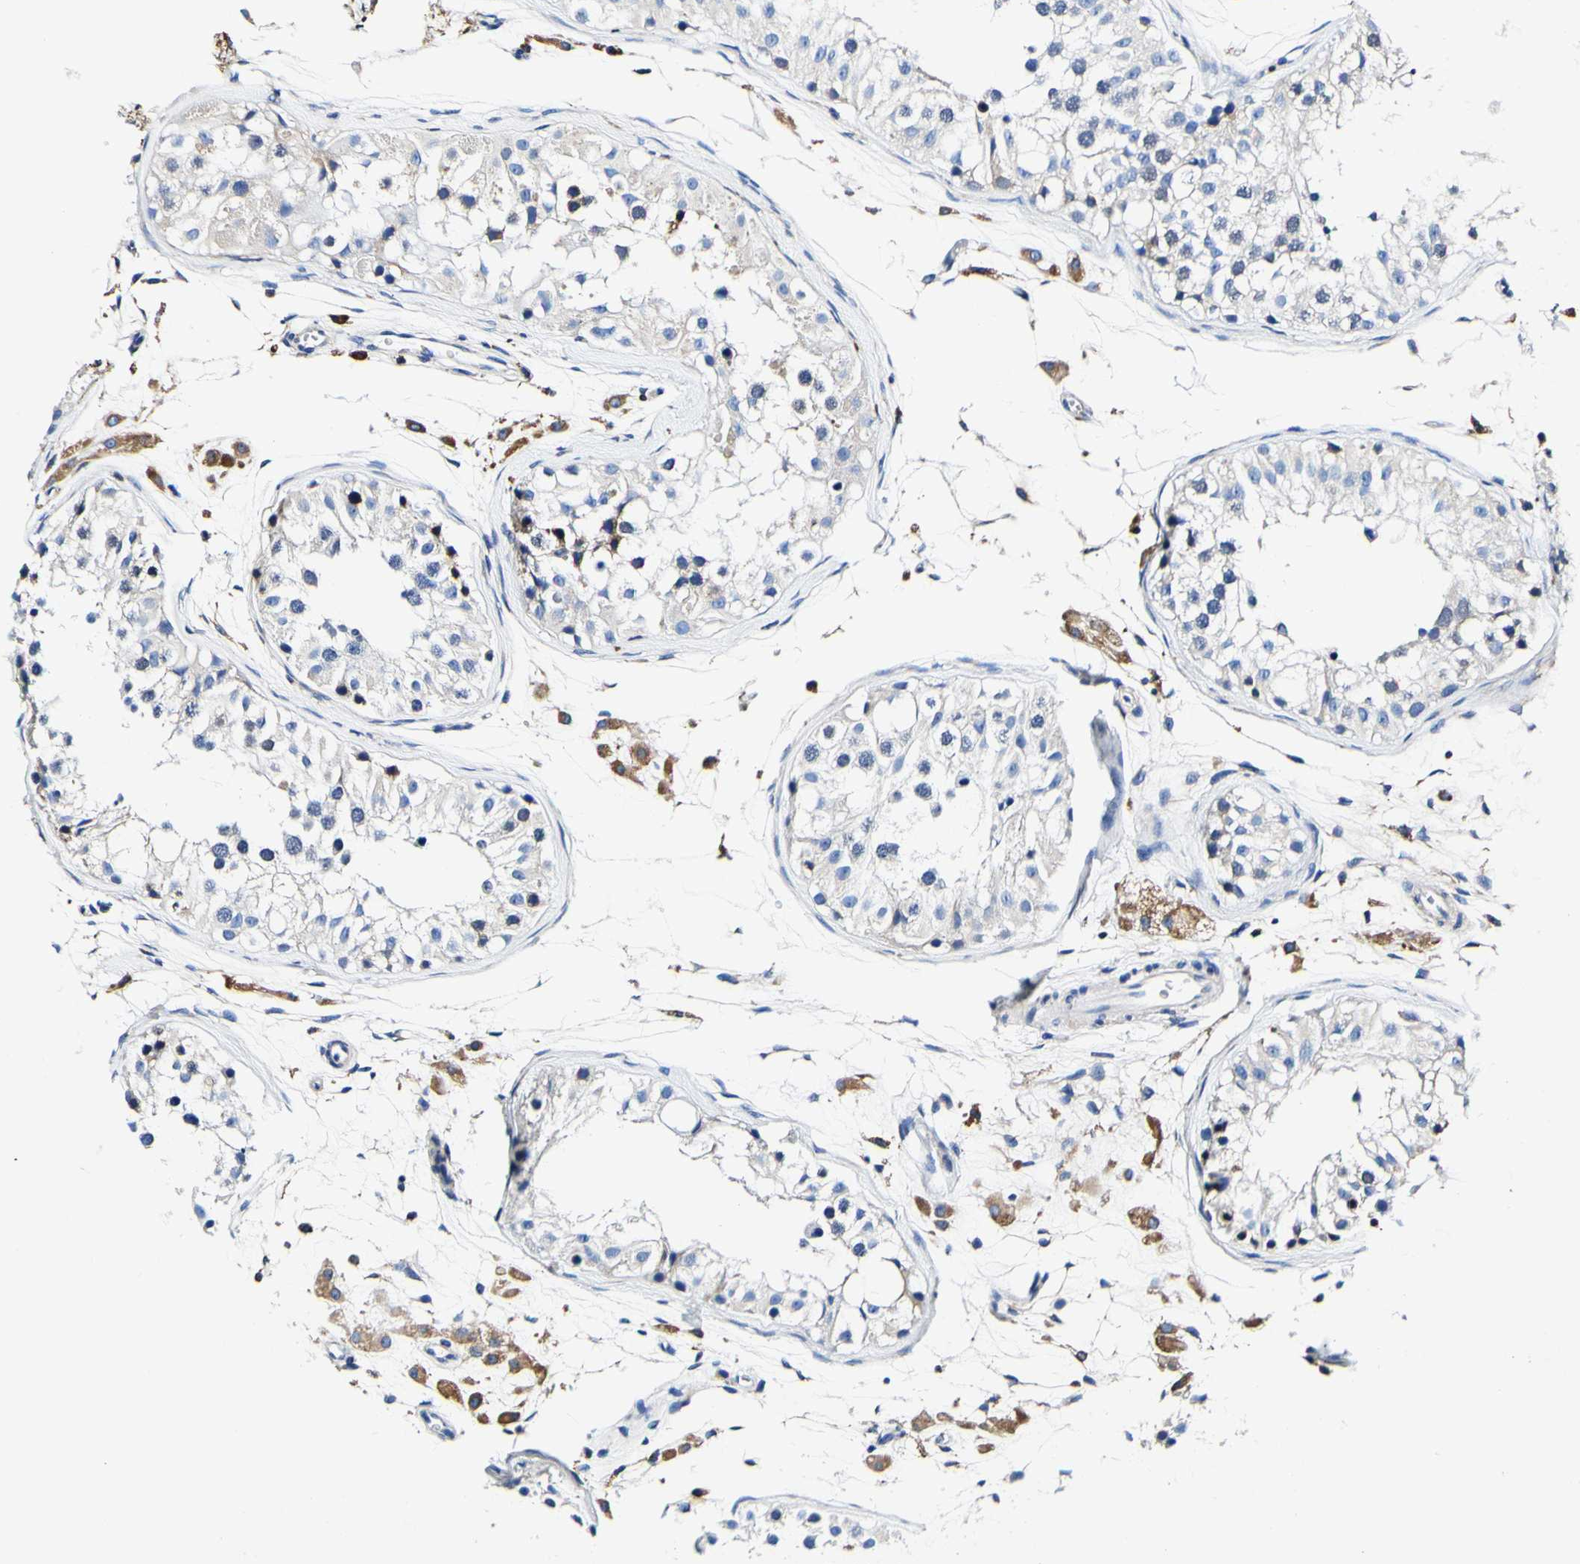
{"staining": {"intensity": "moderate", "quantity": ">75%", "location": "cytoplasmic/membranous"}, "tissue": "testis", "cell_type": "Cells in seminiferous ducts", "image_type": "normal", "snomed": [{"axis": "morphology", "description": "Normal tissue, NOS"}, {"axis": "morphology", "description": "Adenocarcinoma, metastatic, NOS"}, {"axis": "topography", "description": "Testis"}], "caption": "Immunohistochemistry histopathology image of benign human testis stained for a protein (brown), which demonstrates medium levels of moderate cytoplasmic/membranous expression in approximately >75% of cells in seminiferous ducts.", "gene": "P4HB", "patient": {"sex": "male", "age": 26}}